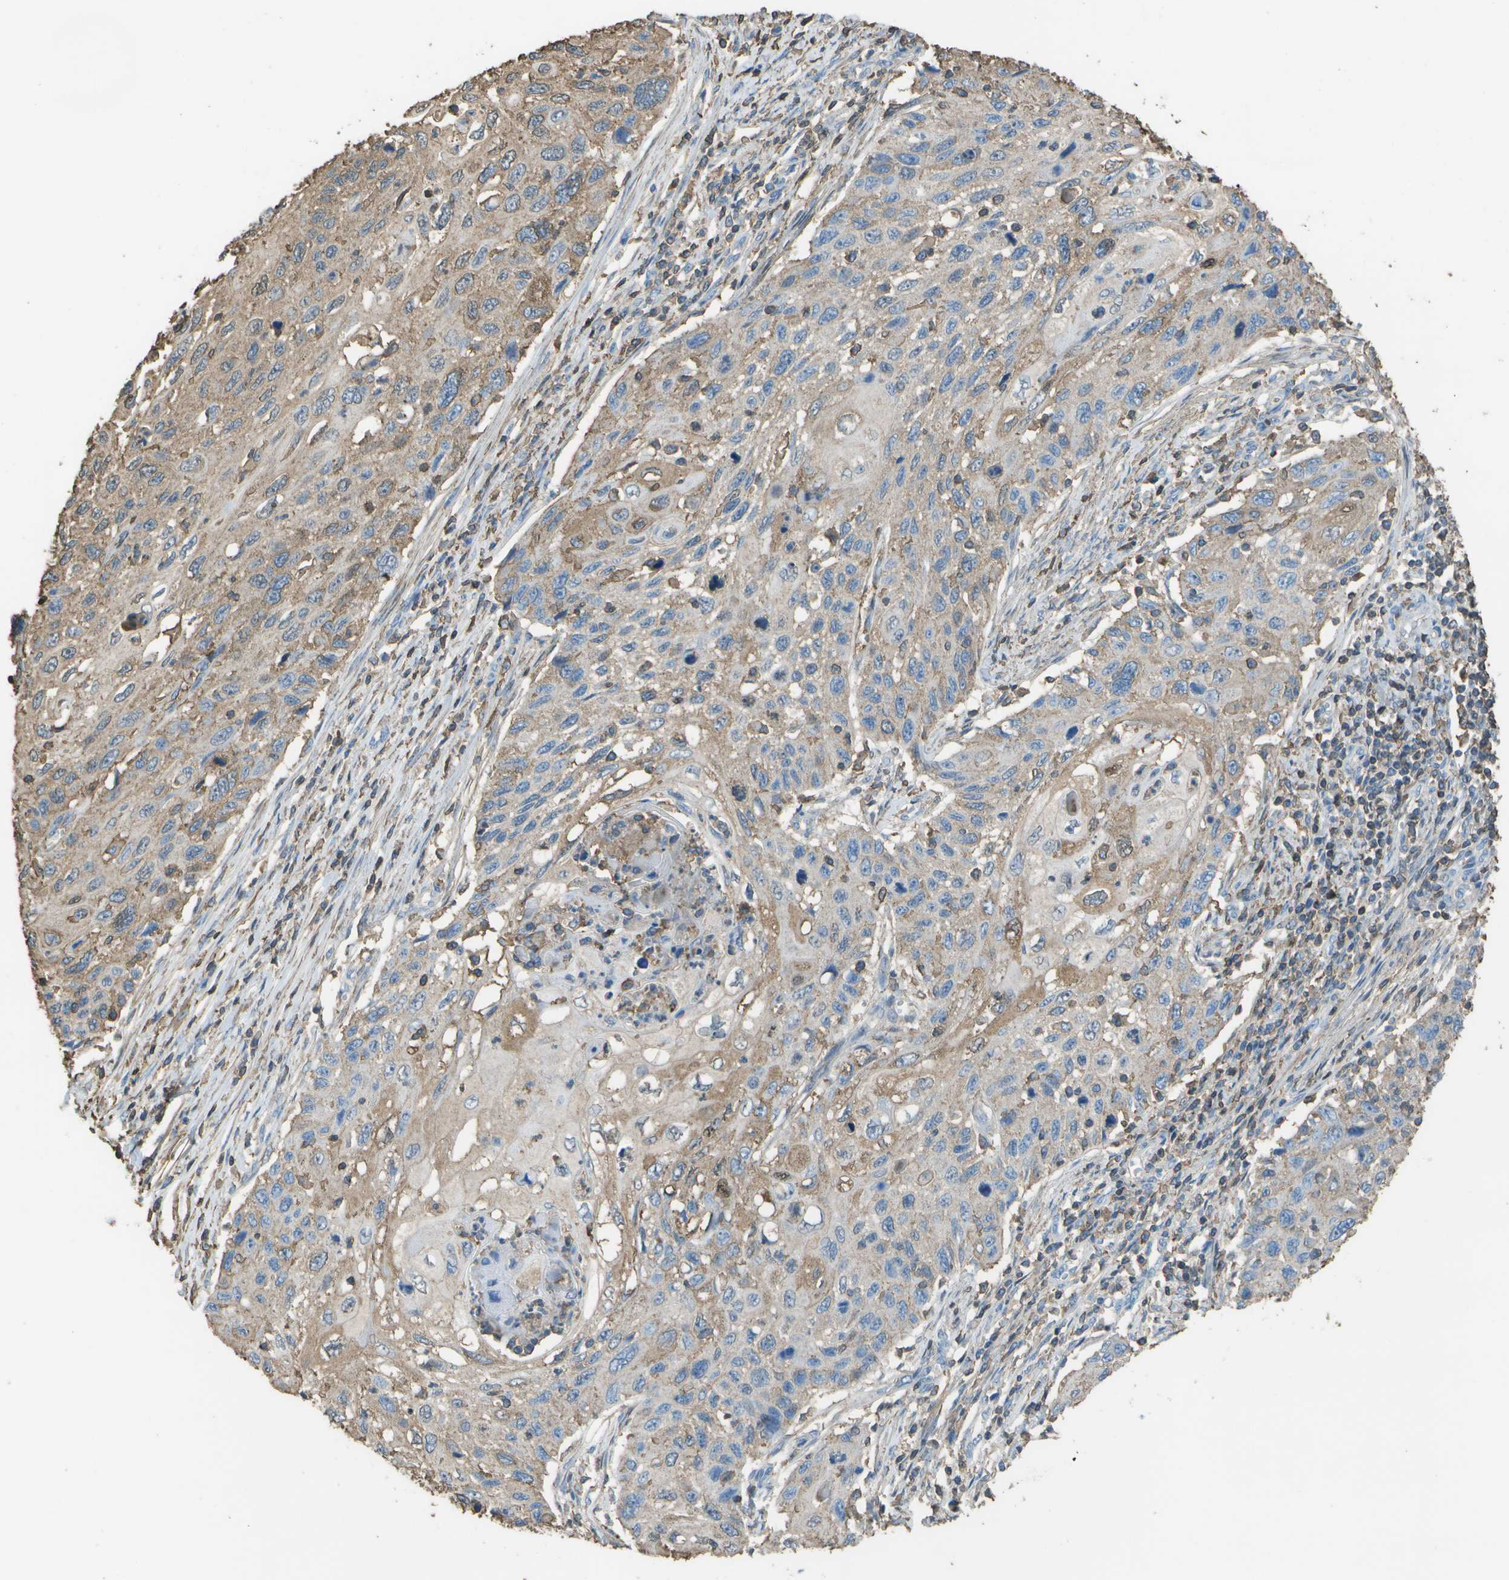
{"staining": {"intensity": "moderate", "quantity": "25%-75%", "location": "cytoplasmic/membranous"}, "tissue": "cervical cancer", "cell_type": "Tumor cells", "image_type": "cancer", "snomed": [{"axis": "morphology", "description": "Squamous cell carcinoma, NOS"}, {"axis": "topography", "description": "Cervix"}], "caption": "Brown immunohistochemical staining in cervical cancer reveals moderate cytoplasmic/membranous positivity in about 25%-75% of tumor cells. (DAB (3,3'-diaminobenzidine) = brown stain, brightfield microscopy at high magnification).", "gene": "CYP4F11", "patient": {"sex": "female", "age": 70}}